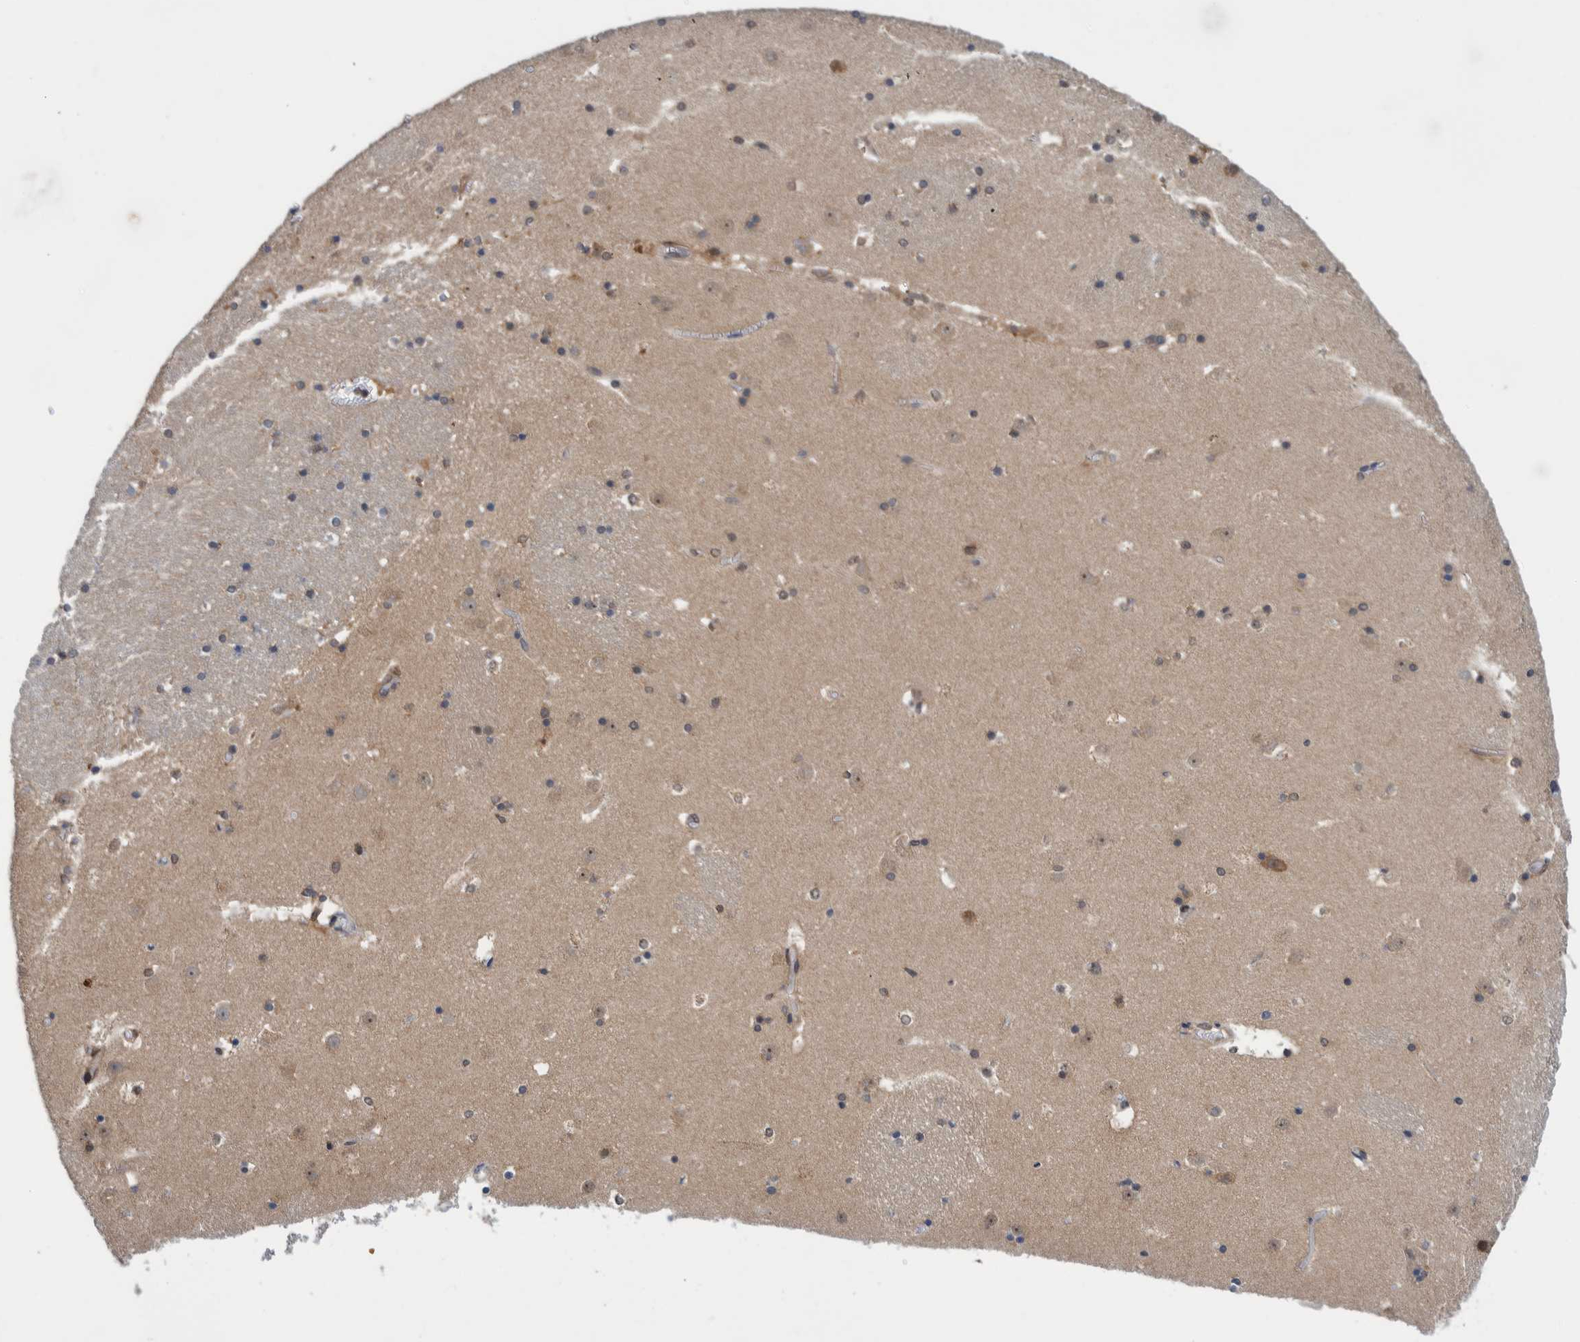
{"staining": {"intensity": "weak", "quantity": "<25%", "location": "cytoplasmic/membranous"}, "tissue": "caudate", "cell_type": "Glial cells", "image_type": "normal", "snomed": [{"axis": "morphology", "description": "Normal tissue, NOS"}, {"axis": "topography", "description": "Lateral ventricle wall"}], "caption": "Protein analysis of unremarkable caudate shows no significant positivity in glial cells.", "gene": "PLPBP", "patient": {"sex": "male", "age": 45}}